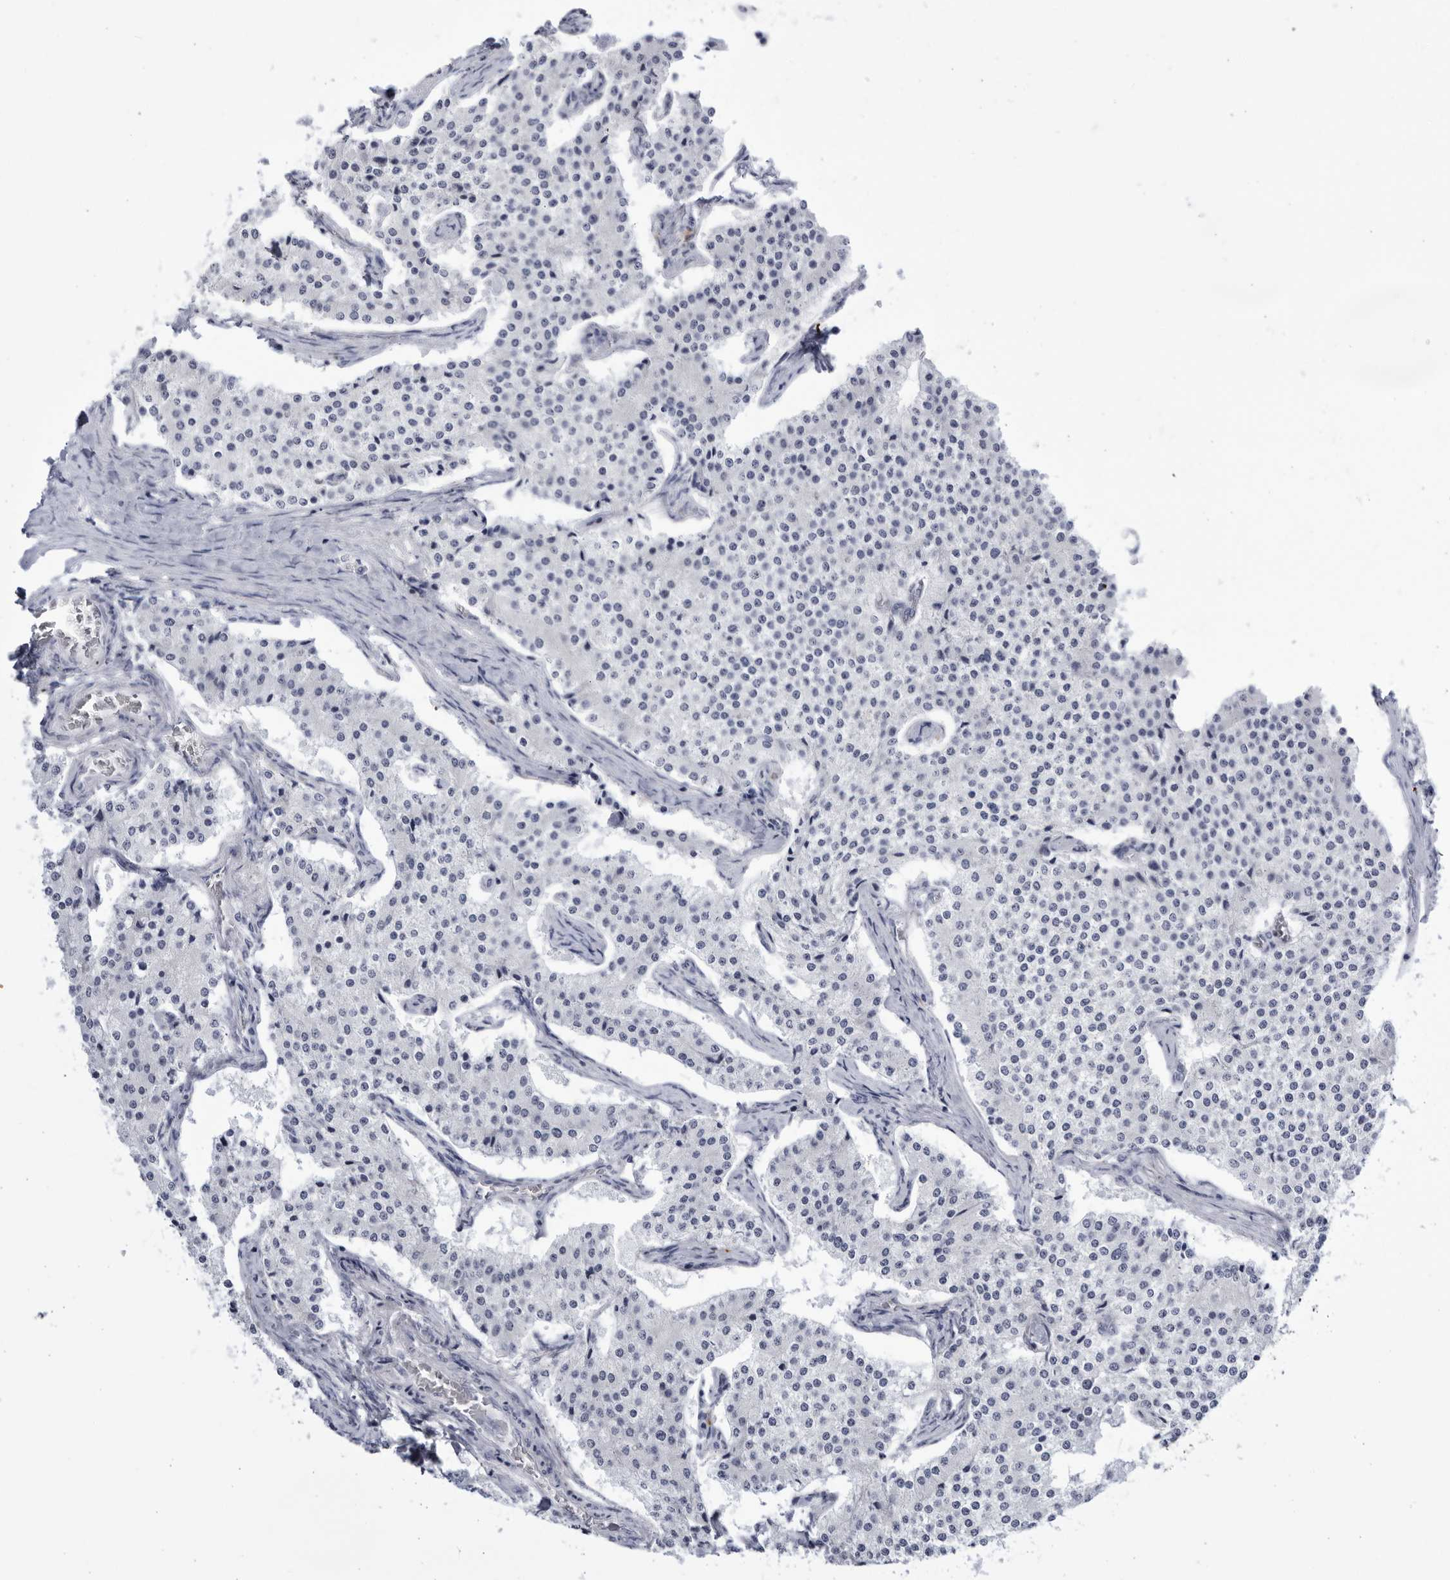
{"staining": {"intensity": "negative", "quantity": "none", "location": "none"}, "tissue": "carcinoid", "cell_type": "Tumor cells", "image_type": "cancer", "snomed": [{"axis": "morphology", "description": "Carcinoid, malignant, NOS"}, {"axis": "topography", "description": "Colon"}], "caption": "Carcinoid was stained to show a protein in brown. There is no significant positivity in tumor cells. Brightfield microscopy of IHC stained with DAB (3,3'-diaminobenzidine) (brown) and hematoxylin (blue), captured at high magnification.", "gene": "CCDC181", "patient": {"sex": "female", "age": 52}}